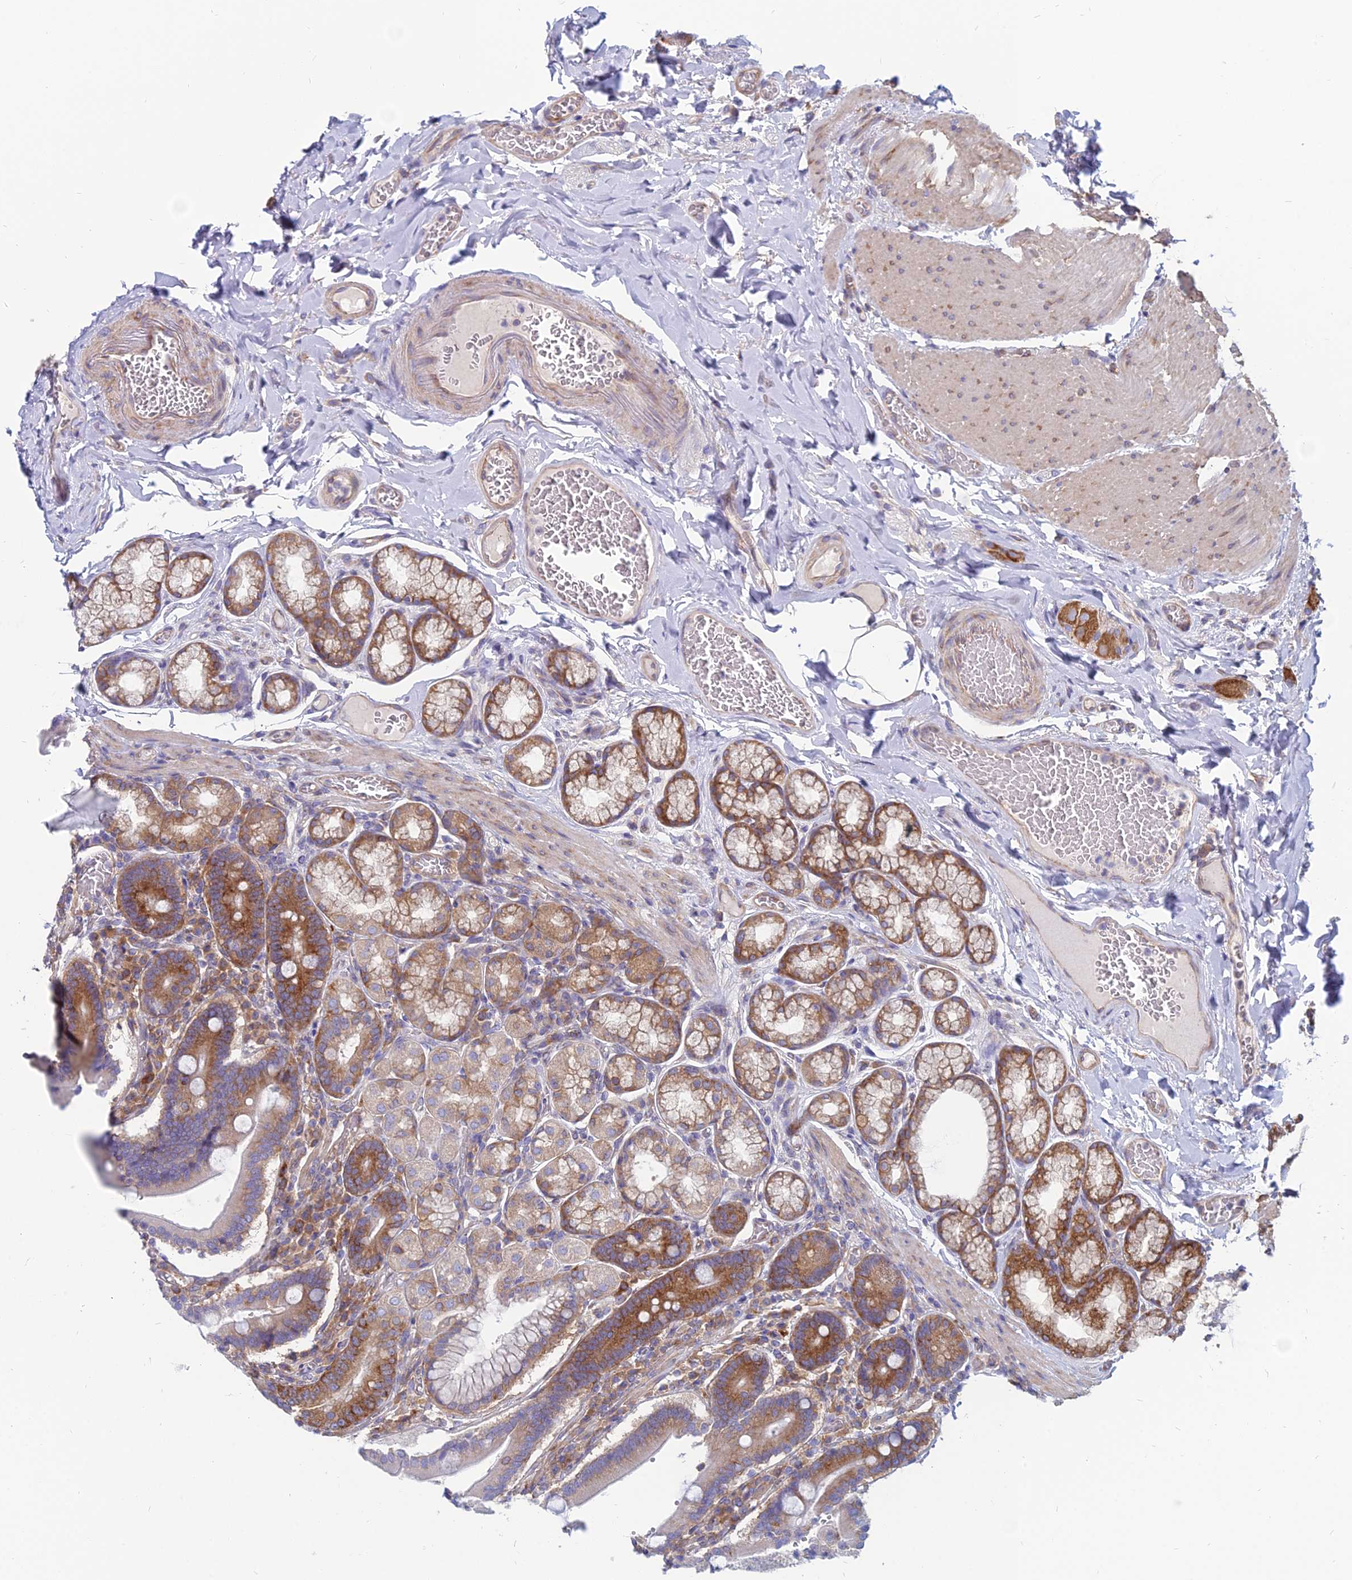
{"staining": {"intensity": "strong", "quantity": "25%-75%", "location": "cytoplasmic/membranous"}, "tissue": "duodenum", "cell_type": "Glandular cells", "image_type": "normal", "snomed": [{"axis": "morphology", "description": "Normal tissue, NOS"}, {"axis": "topography", "description": "Duodenum"}], "caption": "Human duodenum stained with a brown dye reveals strong cytoplasmic/membranous positive positivity in about 25%-75% of glandular cells.", "gene": "TXLNA", "patient": {"sex": "female", "age": 62}}